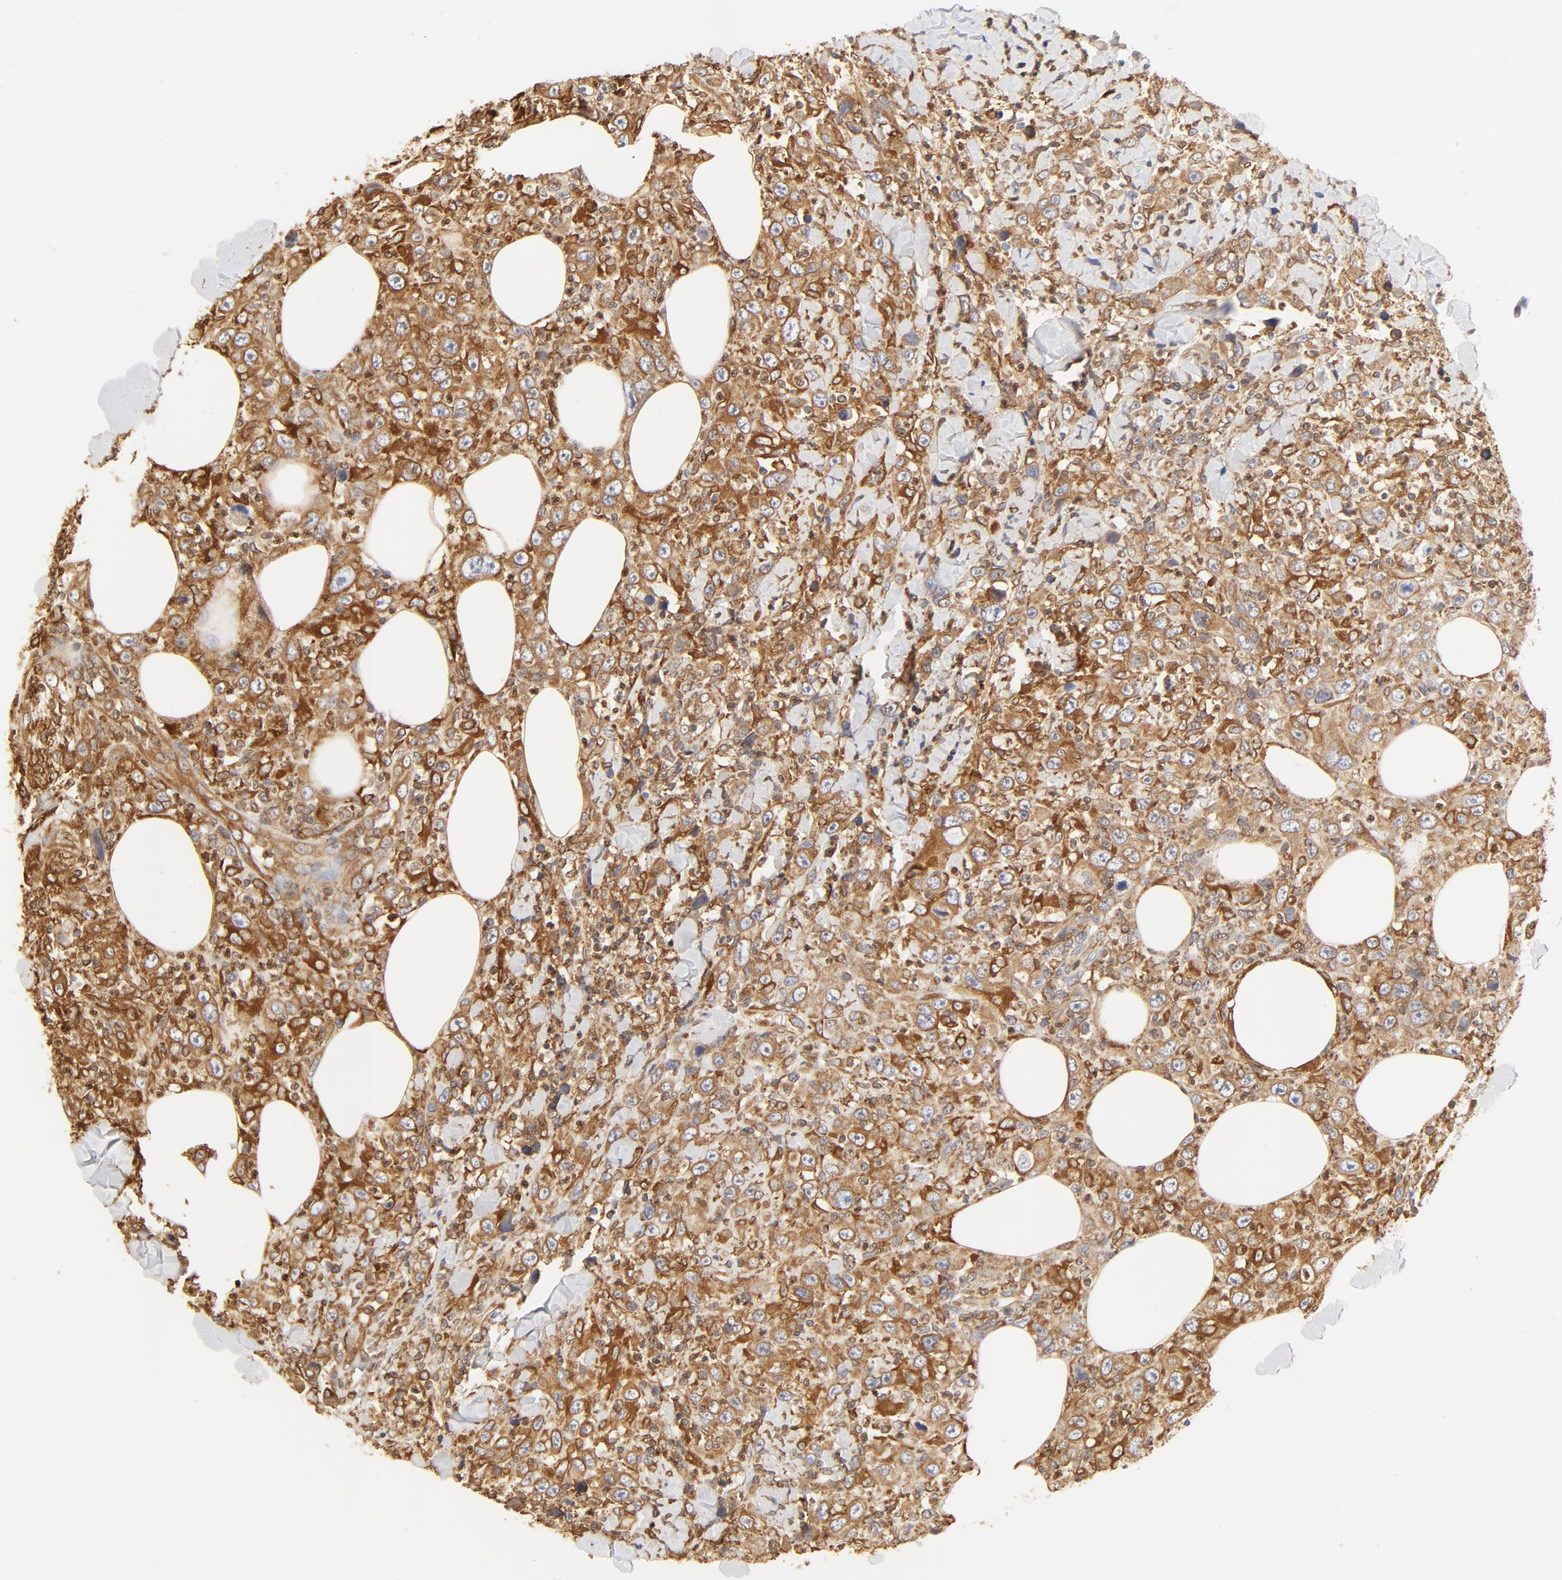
{"staining": {"intensity": "moderate", "quantity": ">75%", "location": "cytoplasmic/membranous"}, "tissue": "thyroid cancer", "cell_type": "Tumor cells", "image_type": "cancer", "snomed": [{"axis": "morphology", "description": "Carcinoma, NOS"}, {"axis": "topography", "description": "Thyroid gland"}], "caption": "Thyroid cancer (carcinoma) was stained to show a protein in brown. There is medium levels of moderate cytoplasmic/membranous staining in about >75% of tumor cells.", "gene": "BCAP31", "patient": {"sex": "female", "age": 77}}